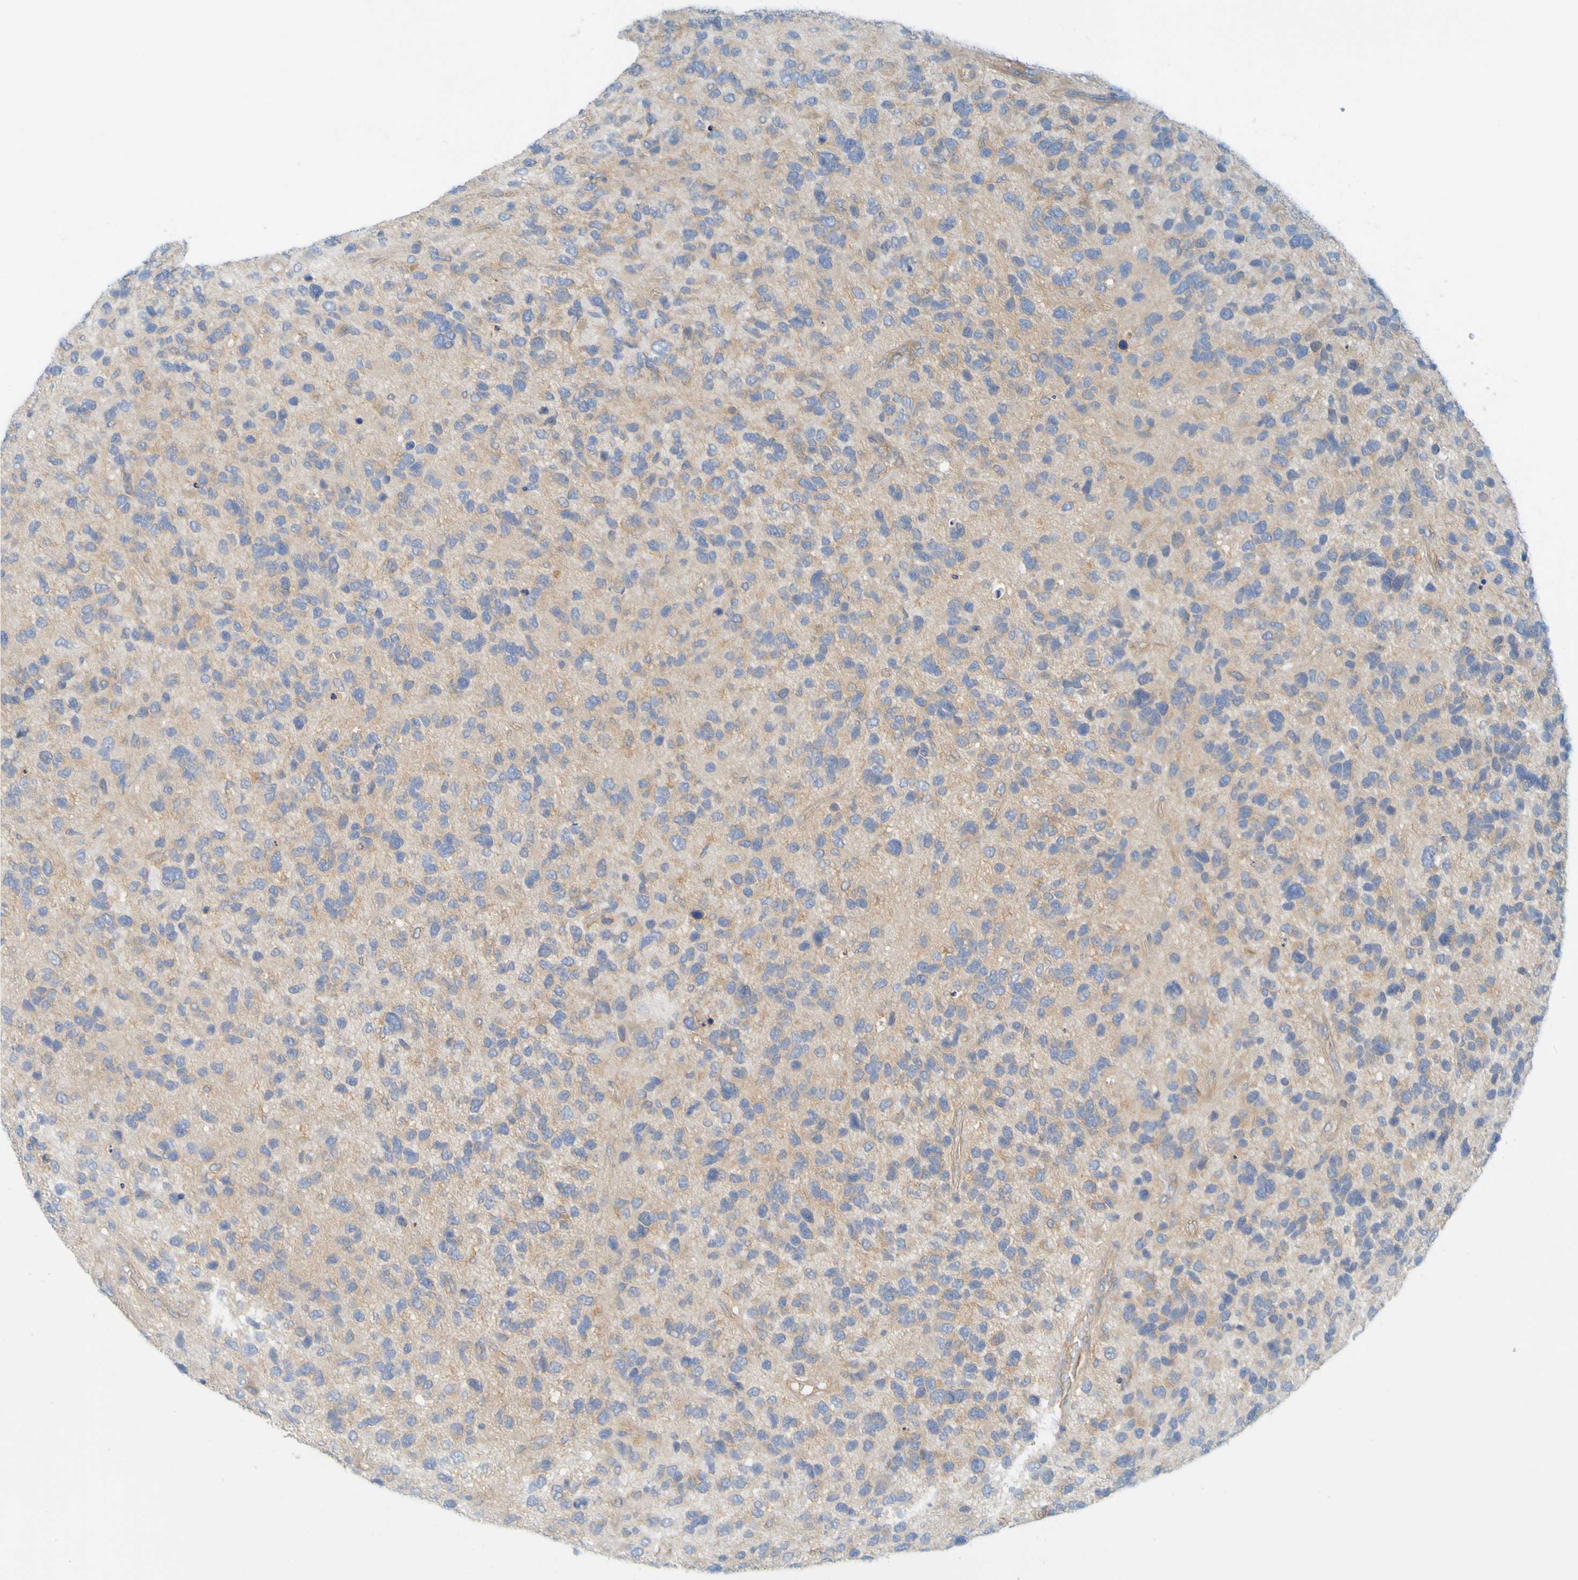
{"staining": {"intensity": "weak", "quantity": ">75%", "location": "cytoplasmic/membranous"}, "tissue": "glioma", "cell_type": "Tumor cells", "image_type": "cancer", "snomed": [{"axis": "morphology", "description": "Glioma, malignant, High grade"}, {"axis": "topography", "description": "Brain"}], "caption": "Immunohistochemistry (DAB) staining of glioma reveals weak cytoplasmic/membranous protein staining in approximately >75% of tumor cells.", "gene": "APPL1", "patient": {"sex": "female", "age": 58}}